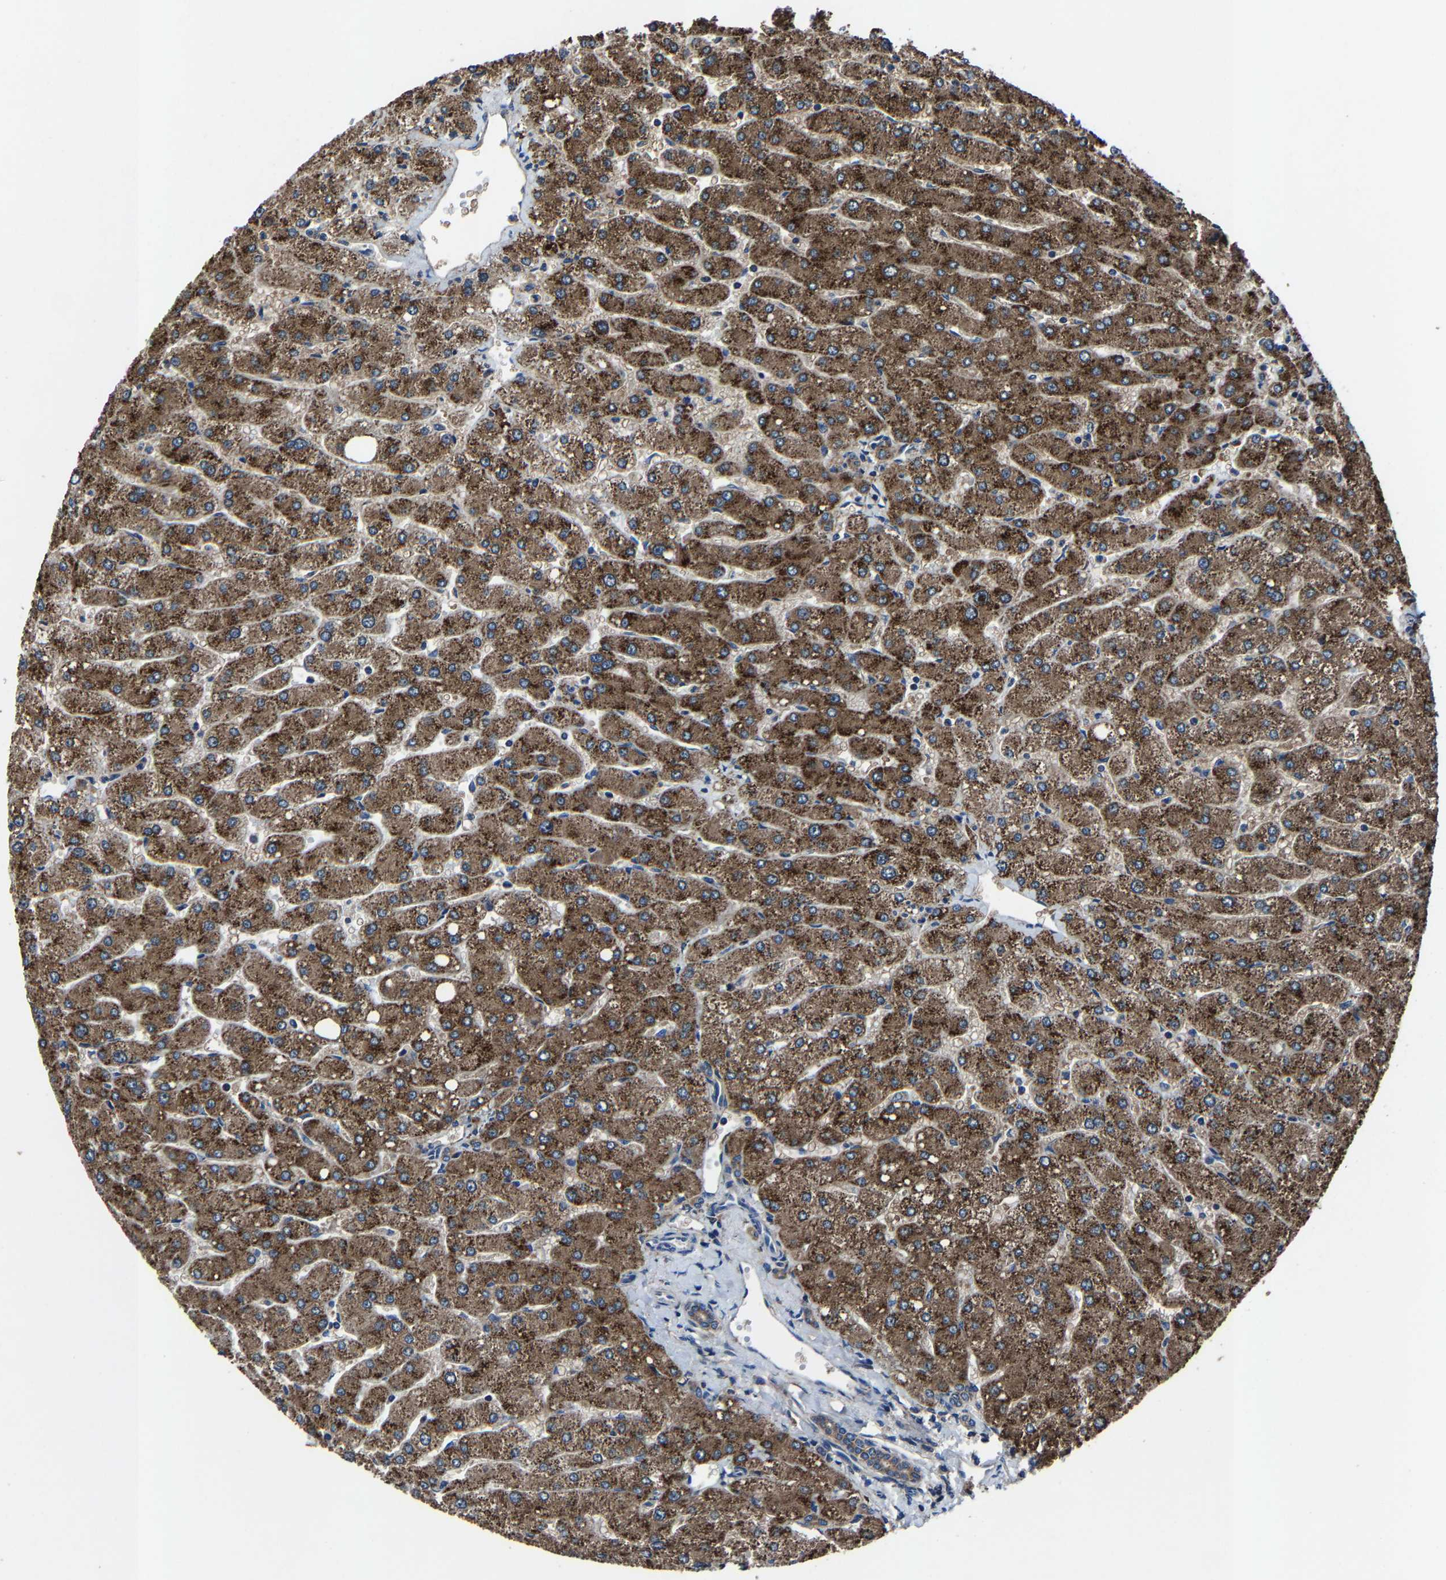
{"staining": {"intensity": "moderate", "quantity": ">75%", "location": "cytoplasmic/membranous"}, "tissue": "liver", "cell_type": "Cholangiocytes", "image_type": "normal", "snomed": [{"axis": "morphology", "description": "Normal tissue, NOS"}, {"axis": "topography", "description": "Liver"}], "caption": "This image reveals immunohistochemistry (IHC) staining of unremarkable liver, with medium moderate cytoplasmic/membranous staining in approximately >75% of cholangiocytes.", "gene": "KIAA1958", "patient": {"sex": "male", "age": 55}}